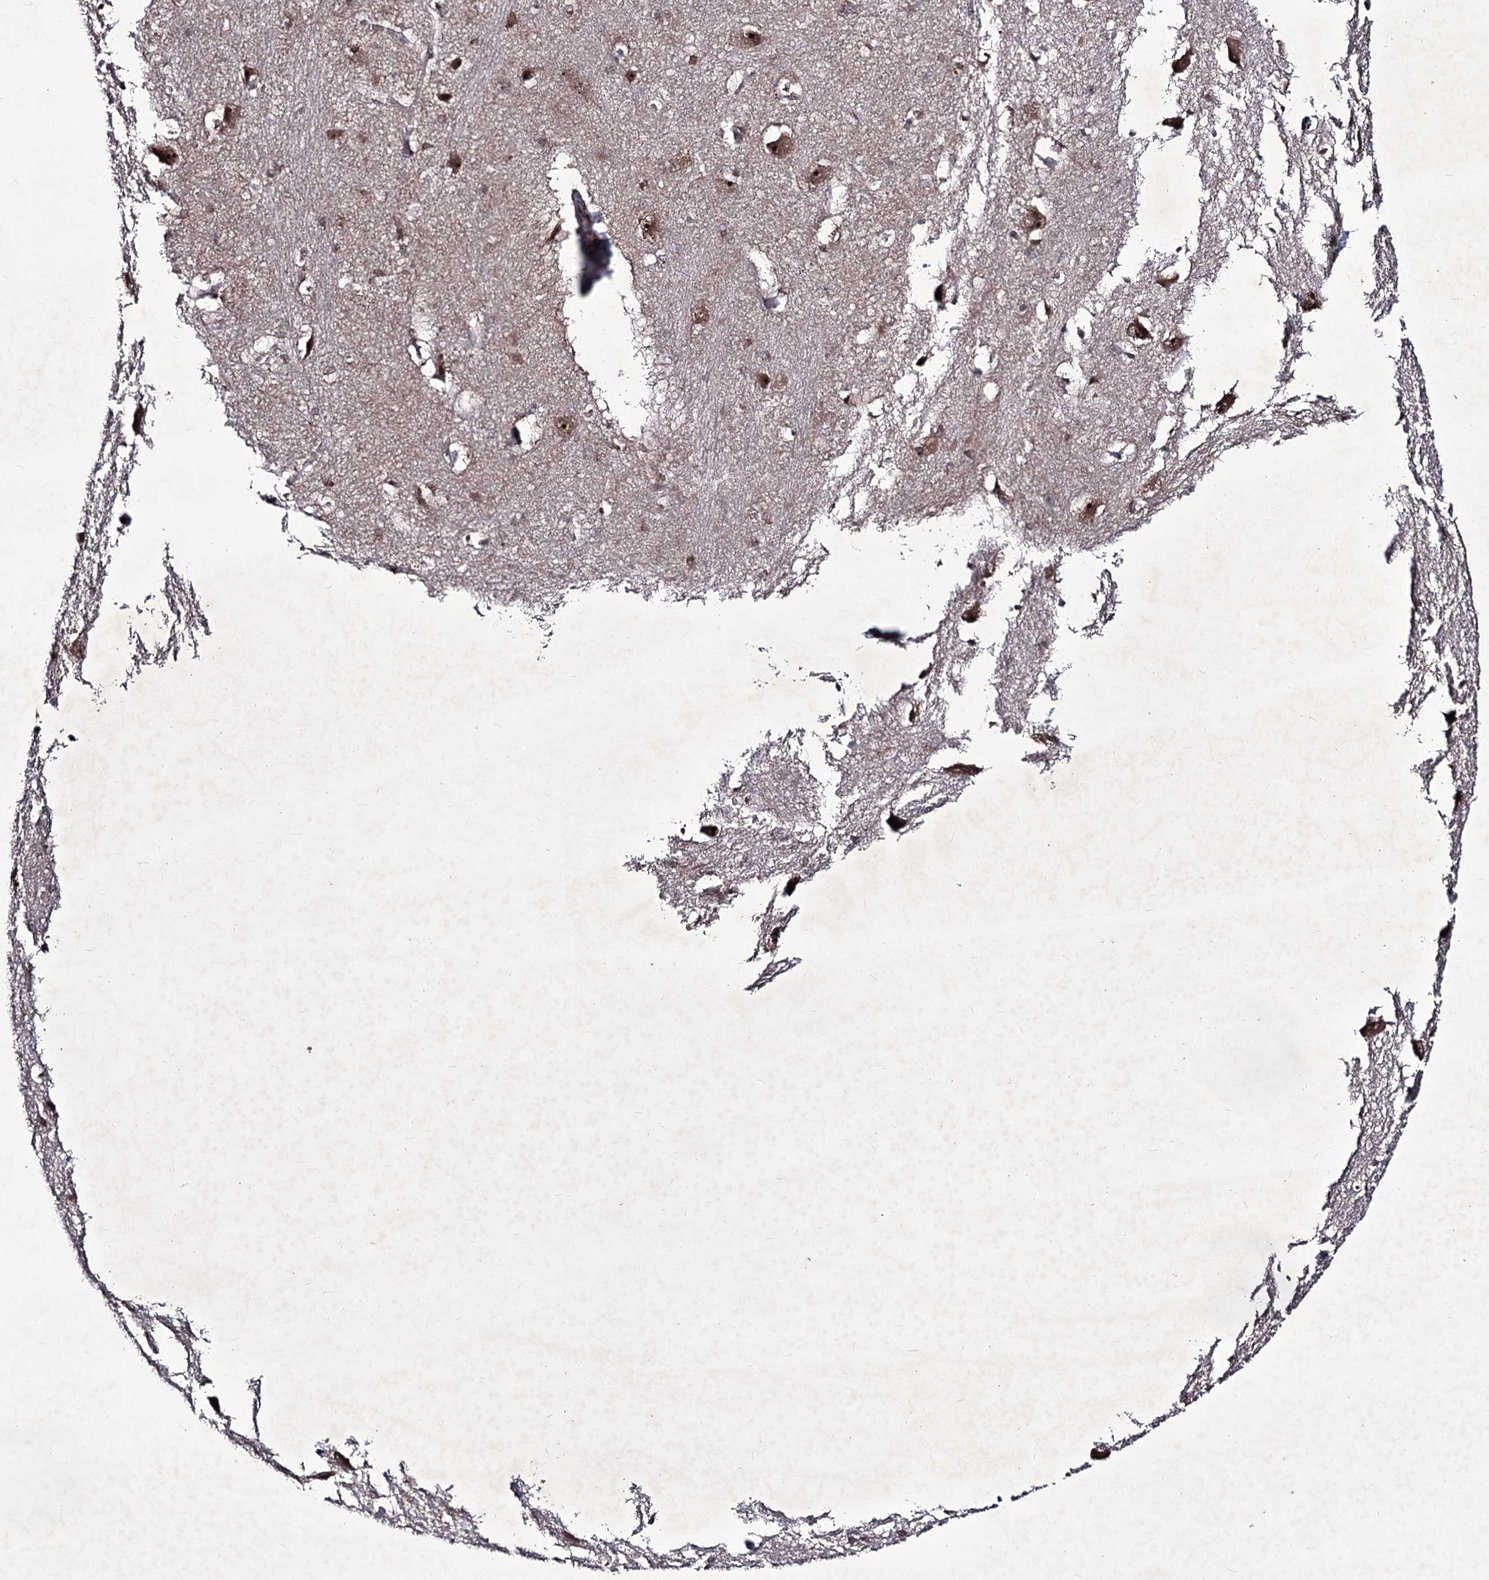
{"staining": {"intensity": "moderate", "quantity": "25%-75%", "location": "nuclear"}, "tissue": "caudate", "cell_type": "Glial cells", "image_type": "normal", "snomed": [{"axis": "morphology", "description": "Normal tissue, NOS"}, {"axis": "topography", "description": "Lateral ventricle wall"}], "caption": "This histopathology image reveals IHC staining of unremarkable caudate, with medium moderate nuclear expression in about 25%-75% of glial cells.", "gene": "VGLL4", "patient": {"sex": "male", "age": 37}}